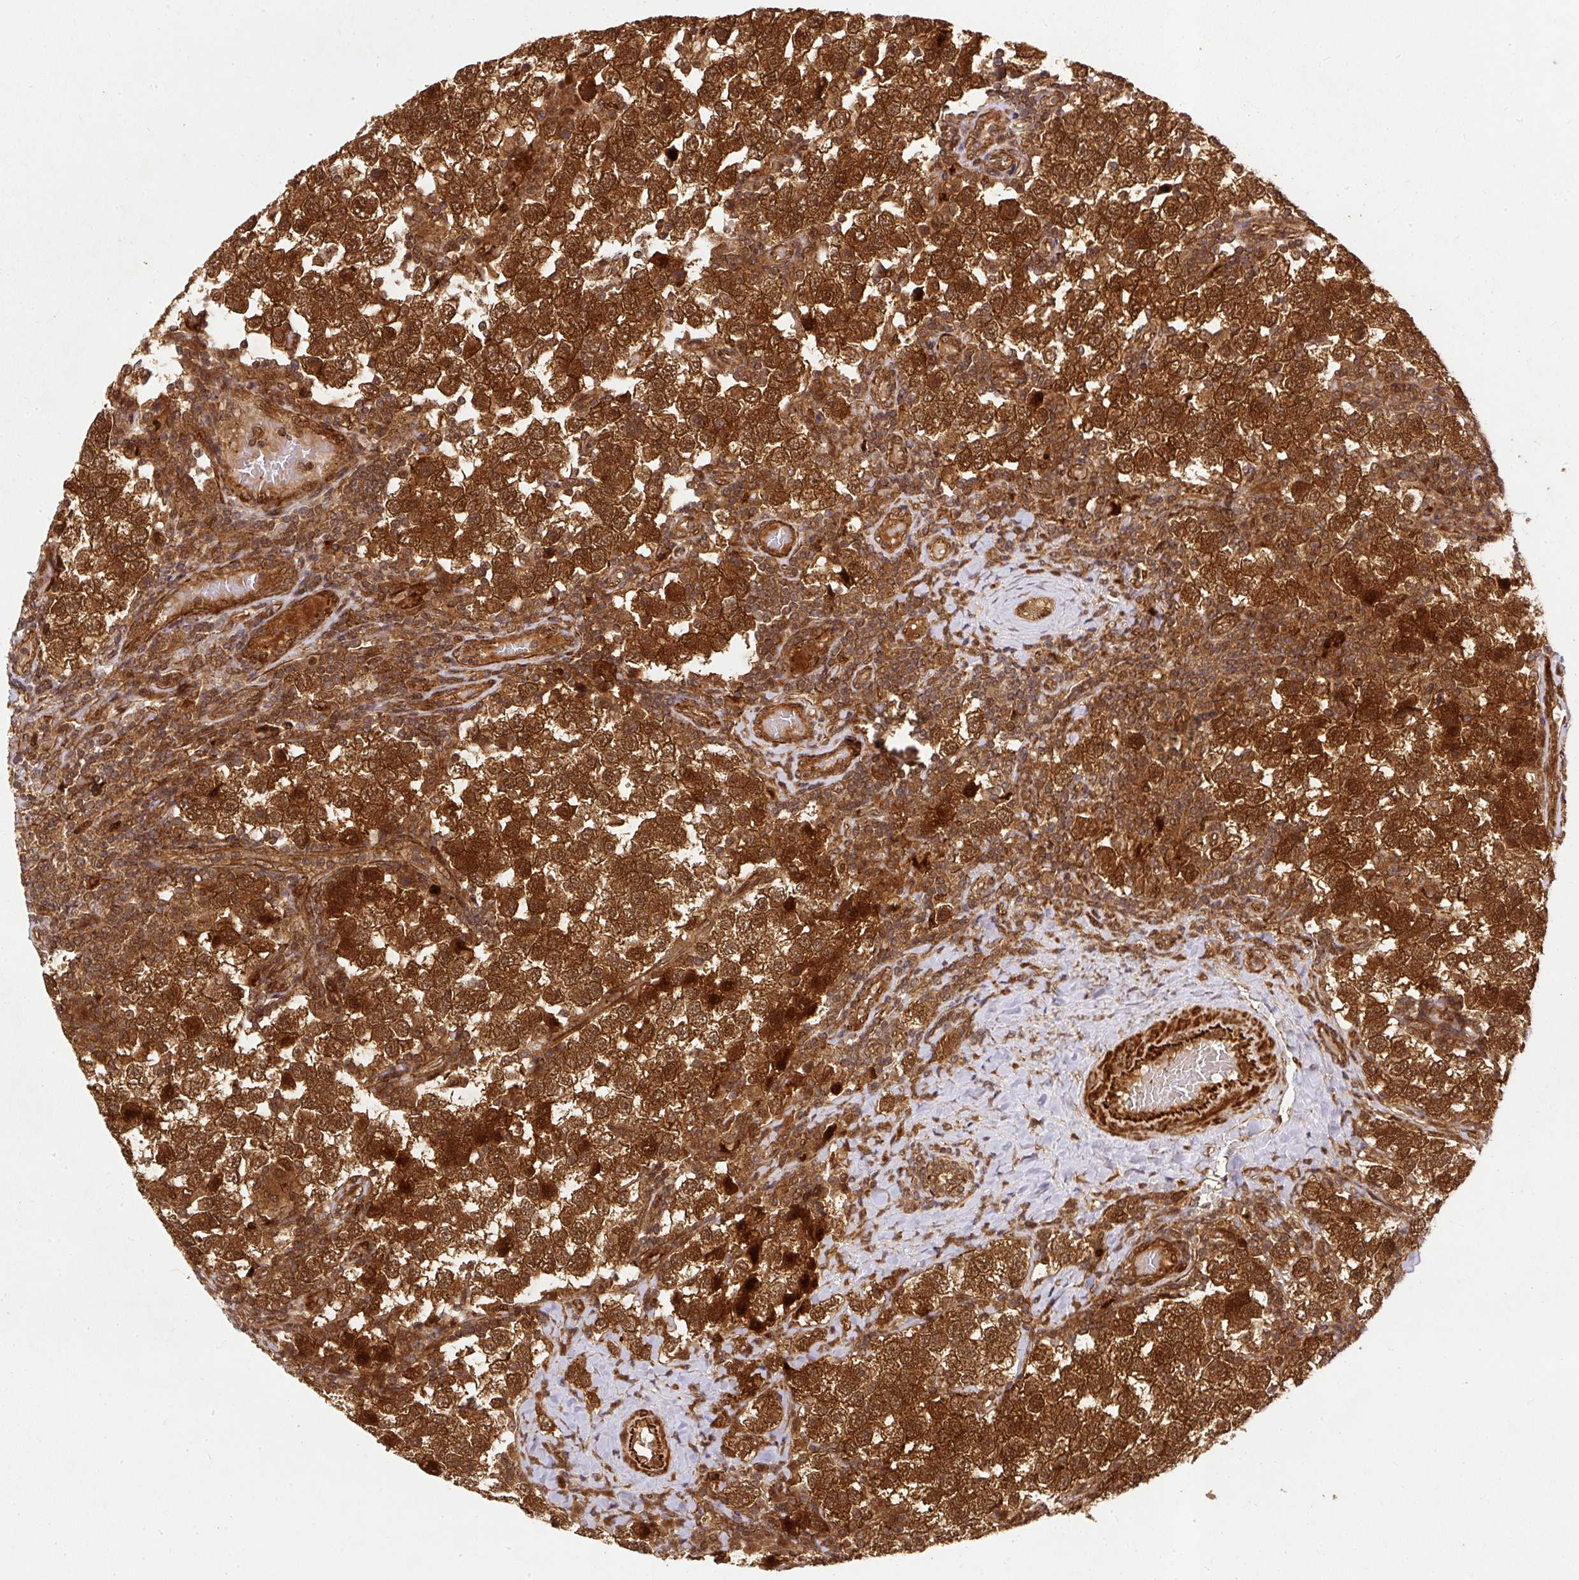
{"staining": {"intensity": "strong", "quantity": ">75%", "location": "cytoplasmic/membranous,nuclear"}, "tissue": "testis cancer", "cell_type": "Tumor cells", "image_type": "cancer", "snomed": [{"axis": "morphology", "description": "Seminoma, NOS"}, {"axis": "topography", "description": "Testis"}], "caption": "A micrograph of human testis cancer (seminoma) stained for a protein demonstrates strong cytoplasmic/membranous and nuclear brown staining in tumor cells.", "gene": "PSMD1", "patient": {"sex": "male", "age": 34}}